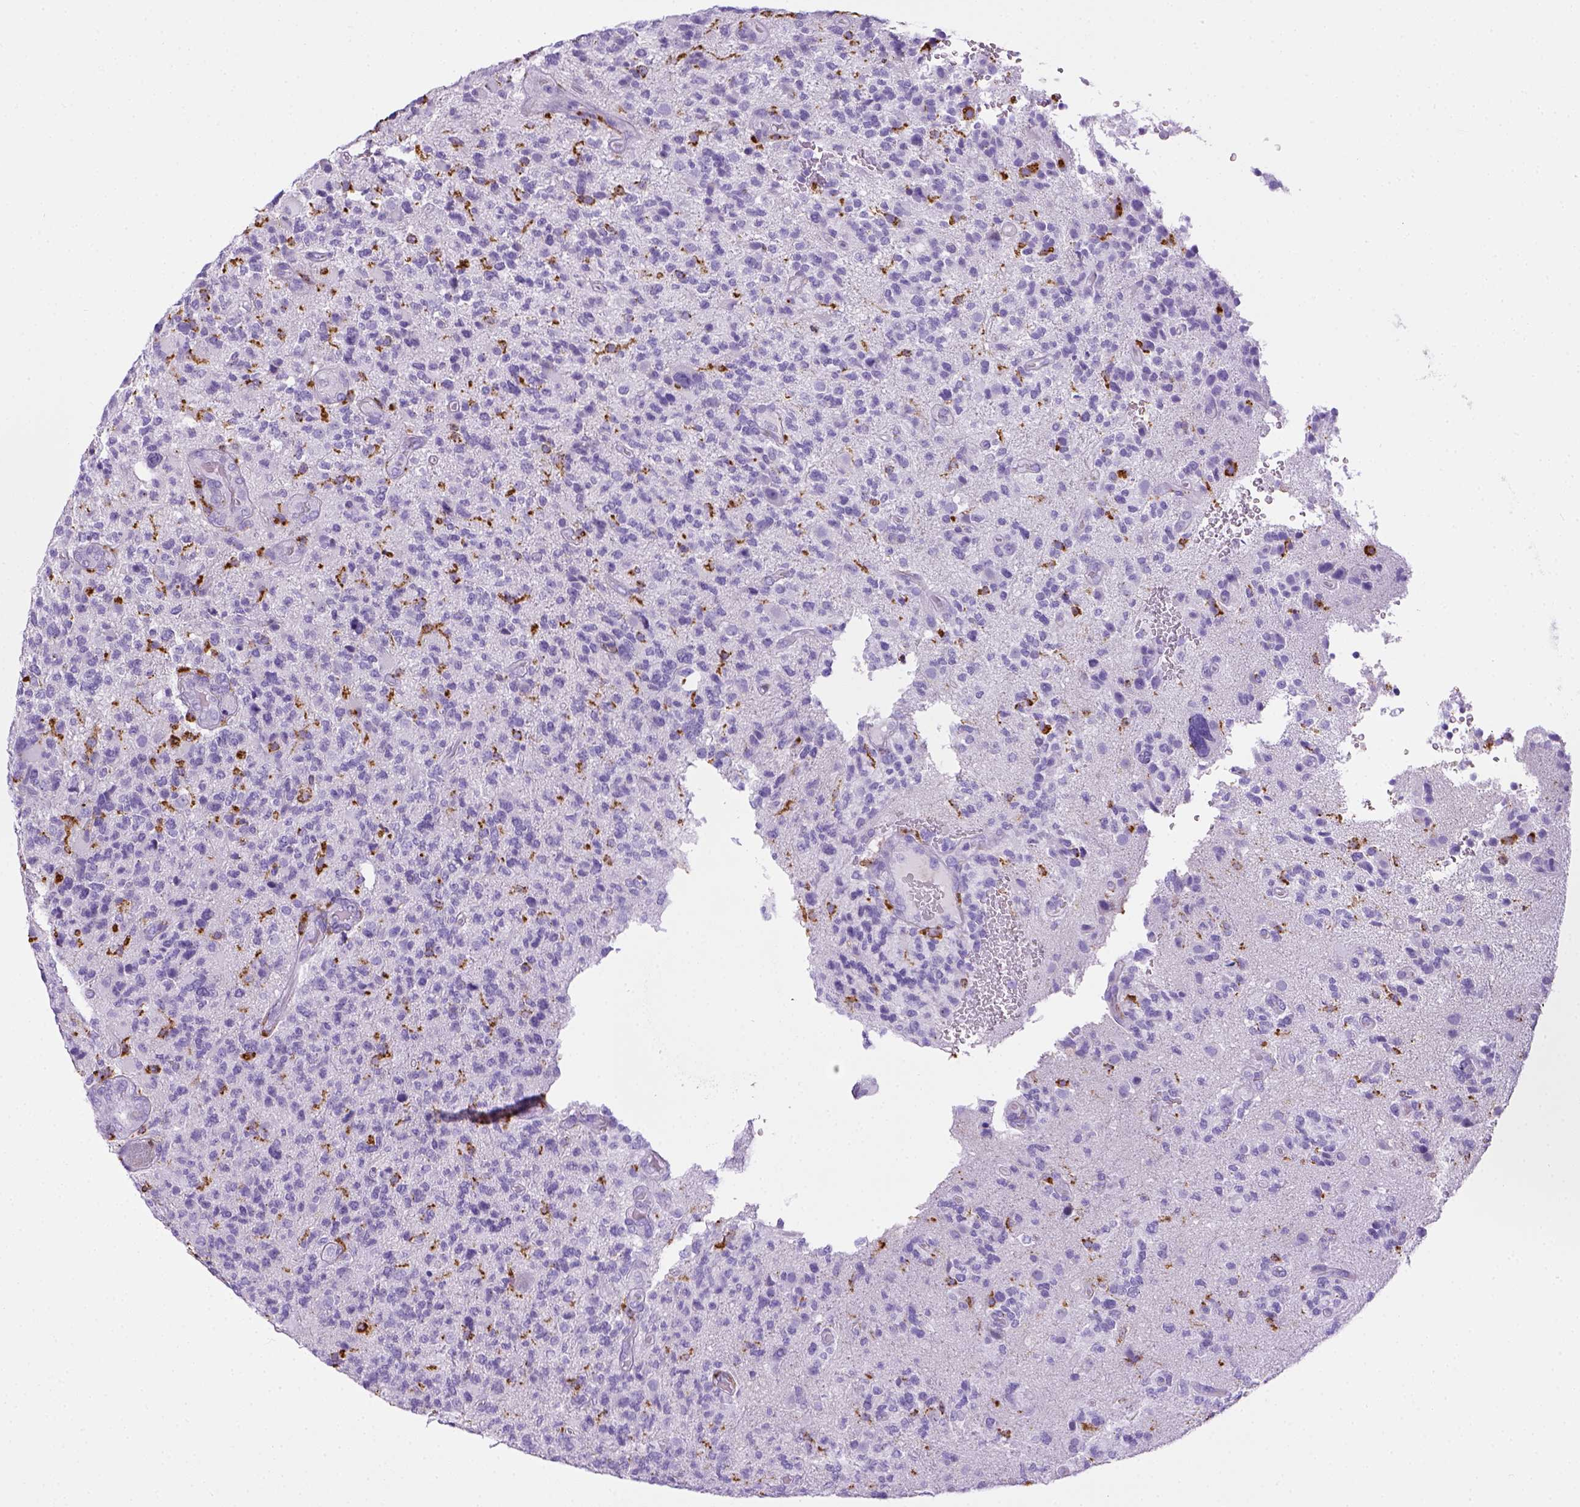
{"staining": {"intensity": "negative", "quantity": "none", "location": "none"}, "tissue": "glioma", "cell_type": "Tumor cells", "image_type": "cancer", "snomed": [{"axis": "morphology", "description": "Glioma, malignant, High grade"}, {"axis": "topography", "description": "Brain"}], "caption": "Human malignant glioma (high-grade) stained for a protein using immunohistochemistry shows no staining in tumor cells.", "gene": "CD68", "patient": {"sex": "female", "age": 71}}